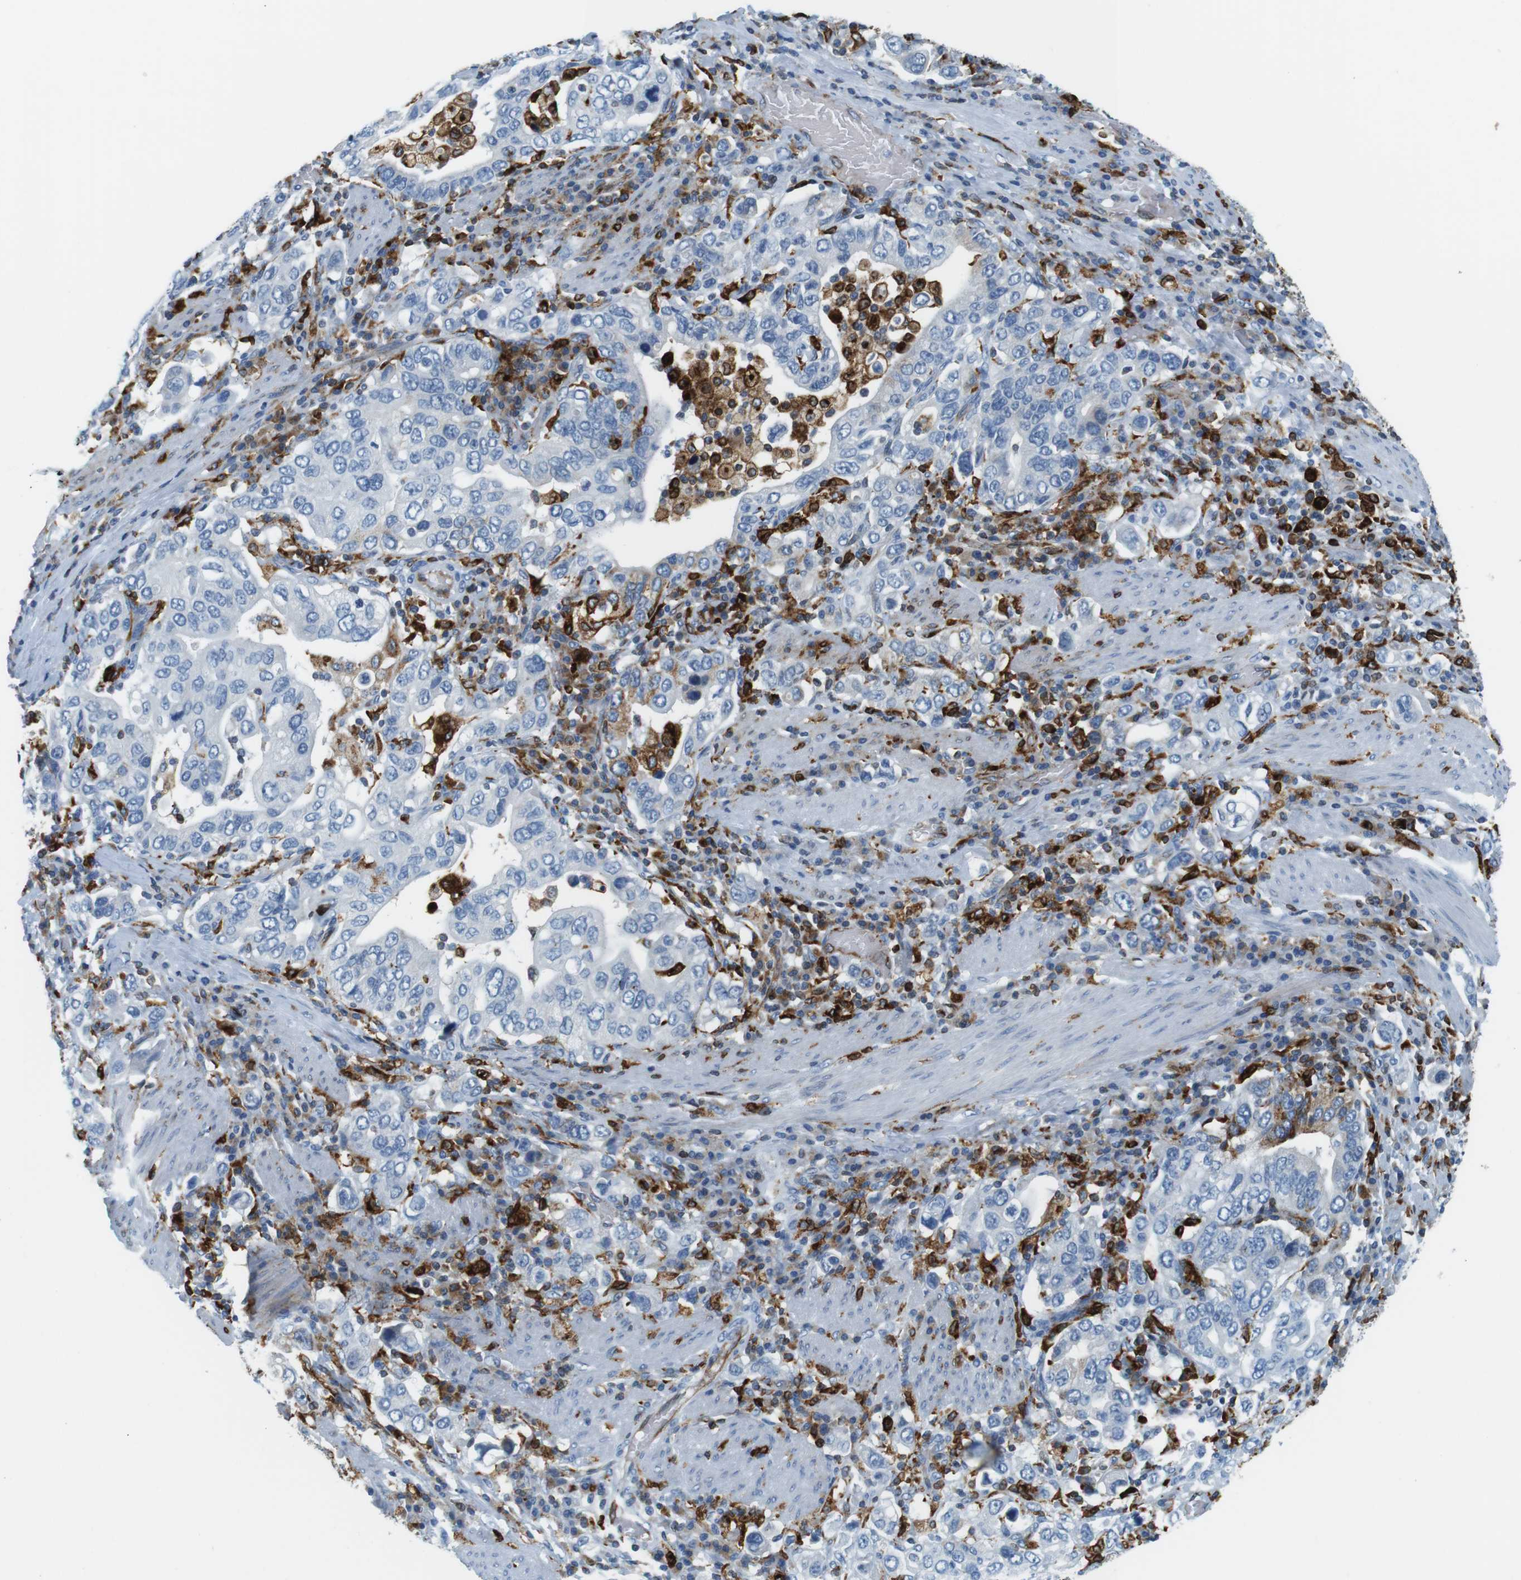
{"staining": {"intensity": "negative", "quantity": "none", "location": "none"}, "tissue": "stomach cancer", "cell_type": "Tumor cells", "image_type": "cancer", "snomed": [{"axis": "morphology", "description": "Adenocarcinoma, NOS"}, {"axis": "topography", "description": "Stomach, upper"}], "caption": "Human stomach cancer (adenocarcinoma) stained for a protein using immunohistochemistry (IHC) exhibits no expression in tumor cells.", "gene": "CIITA", "patient": {"sex": "male", "age": 62}}